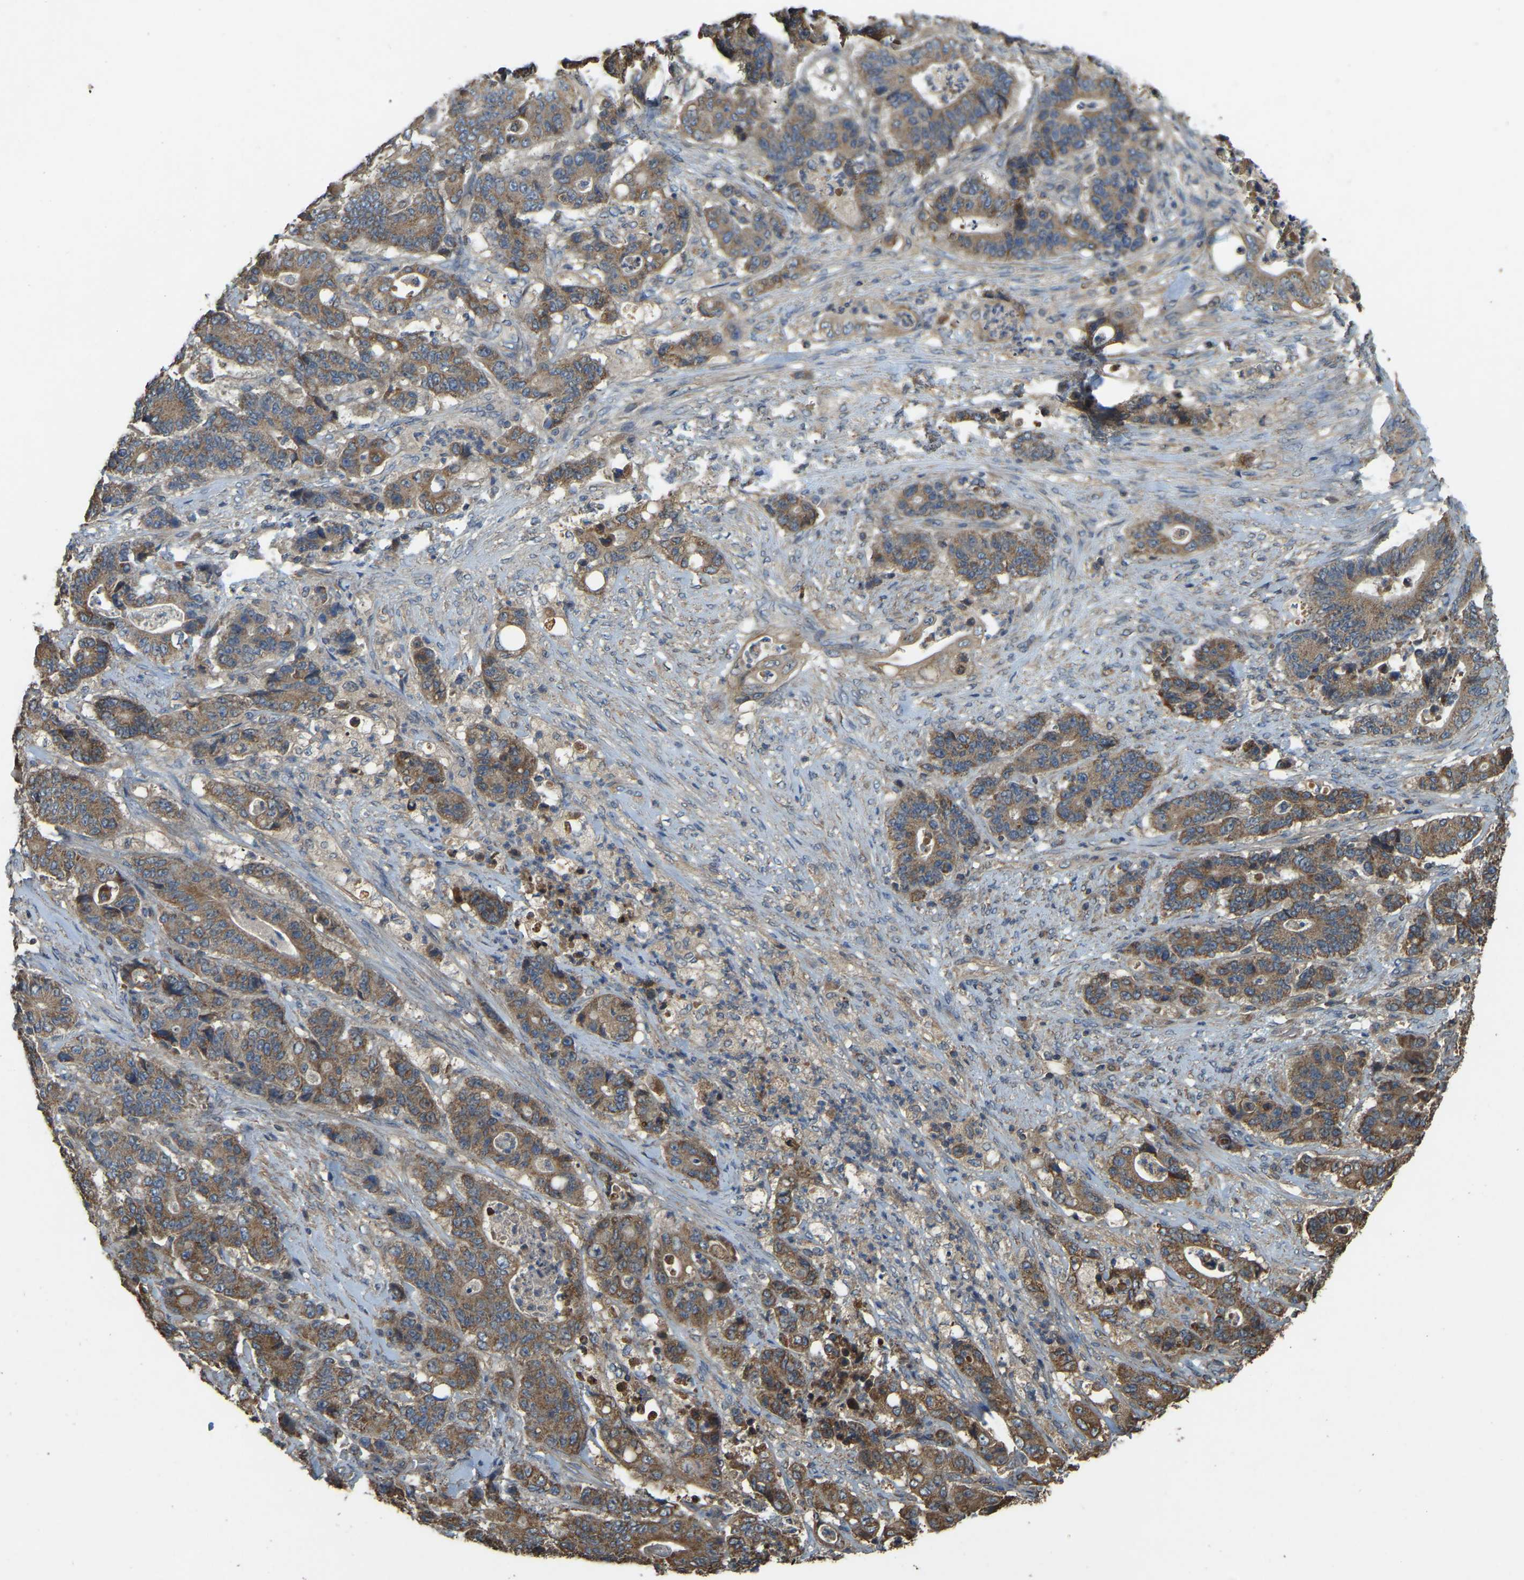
{"staining": {"intensity": "moderate", "quantity": ">75%", "location": "cytoplasmic/membranous"}, "tissue": "stomach cancer", "cell_type": "Tumor cells", "image_type": "cancer", "snomed": [{"axis": "morphology", "description": "Adenocarcinoma, NOS"}, {"axis": "topography", "description": "Stomach"}], "caption": "IHC micrograph of human stomach cancer (adenocarcinoma) stained for a protein (brown), which exhibits medium levels of moderate cytoplasmic/membranous staining in about >75% of tumor cells.", "gene": "GNG2", "patient": {"sex": "female", "age": 73}}